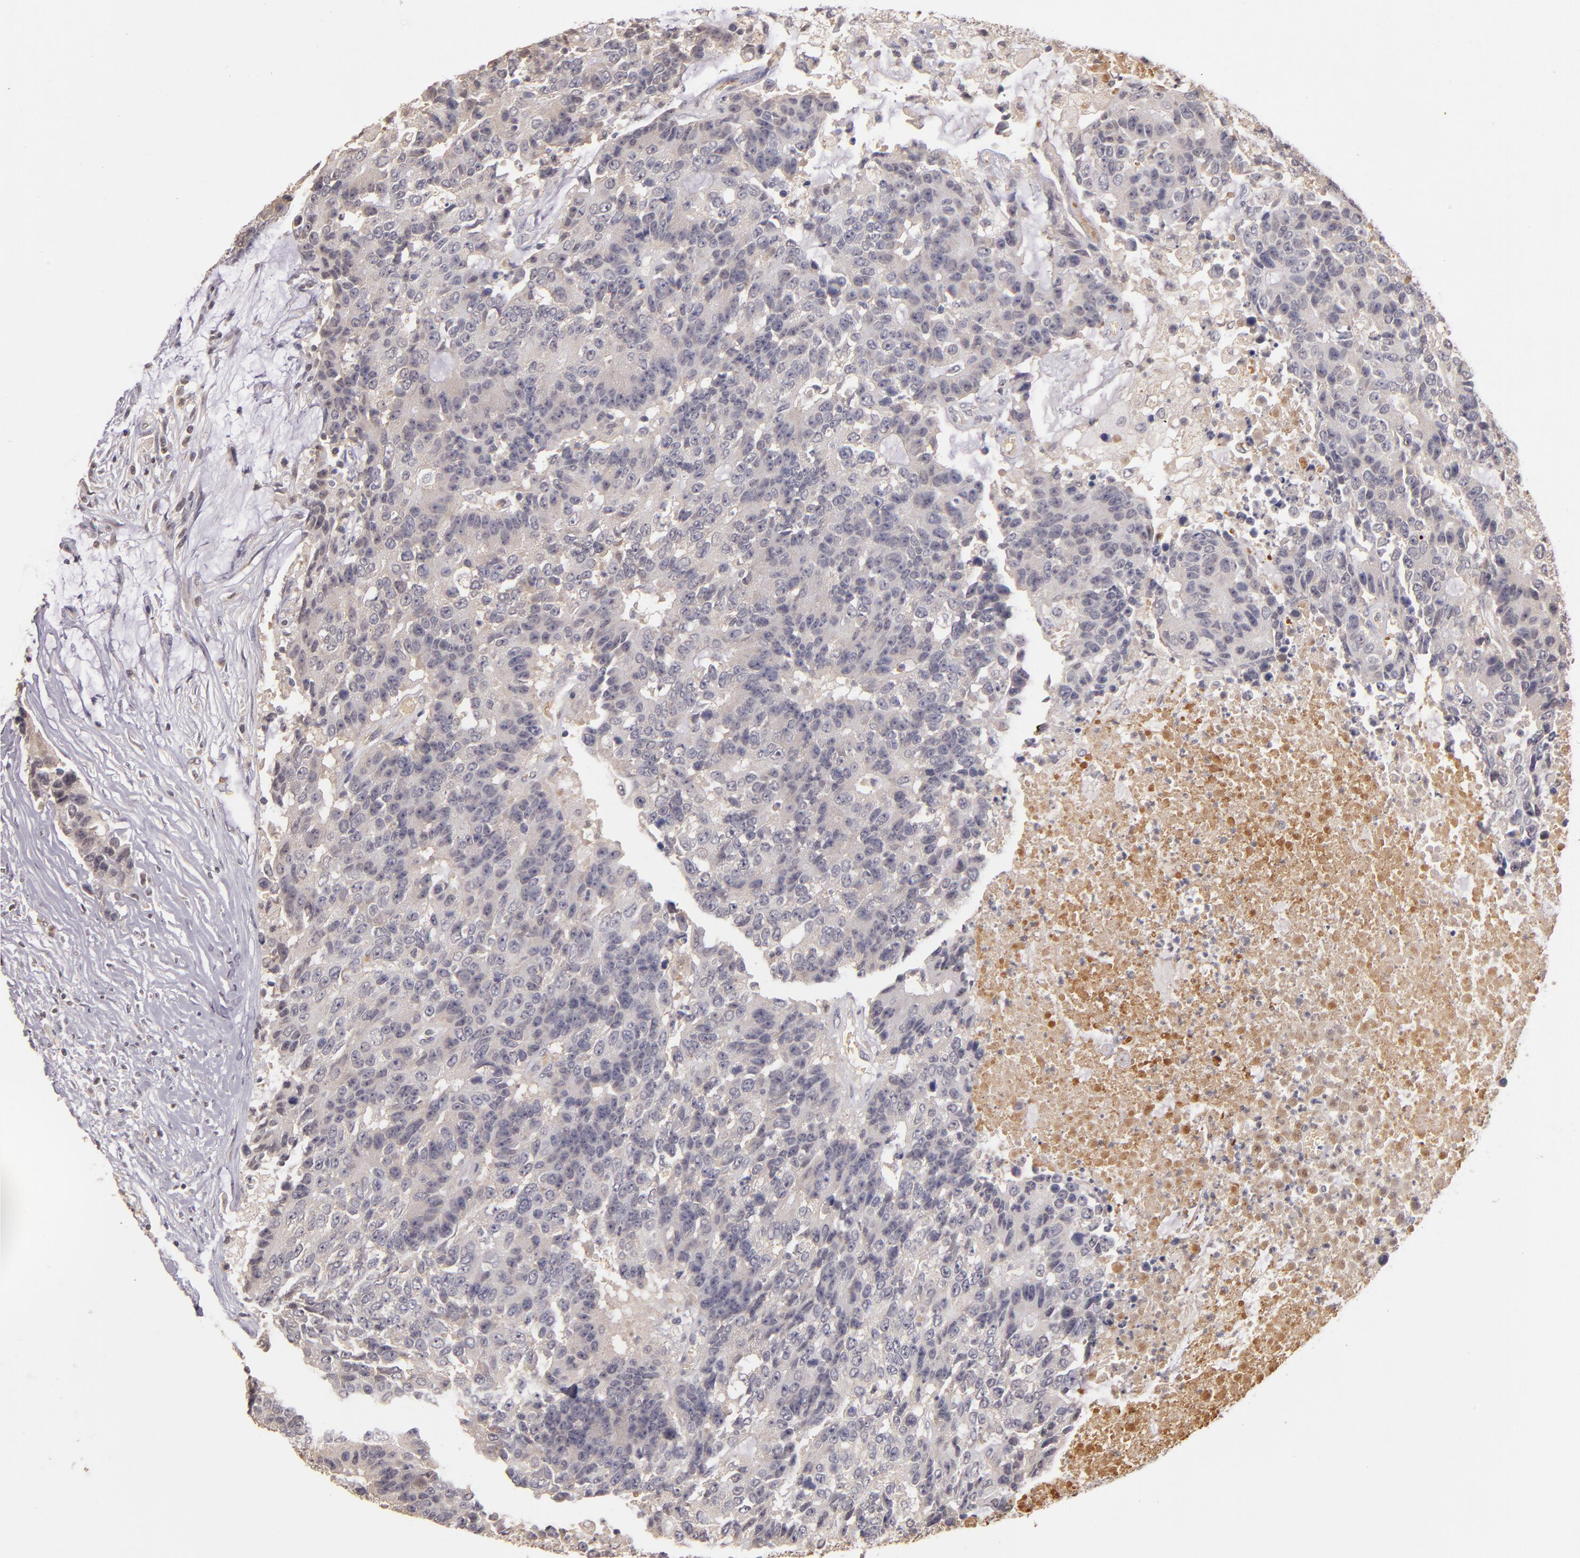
{"staining": {"intensity": "weak", "quantity": ">75%", "location": "cytoplasmic/membranous"}, "tissue": "colorectal cancer", "cell_type": "Tumor cells", "image_type": "cancer", "snomed": [{"axis": "morphology", "description": "Adenocarcinoma, NOS"}, {"axis": "topography", "description": "Colon"}], "caption": "A low amount of weak cytoplasmic/membranous expression is seen in about >75% of tumor cells in colorectal adenocarcinoma tissue.", "gene": "SERPINC1", "patient": {"sex": "female", "age": 86}}